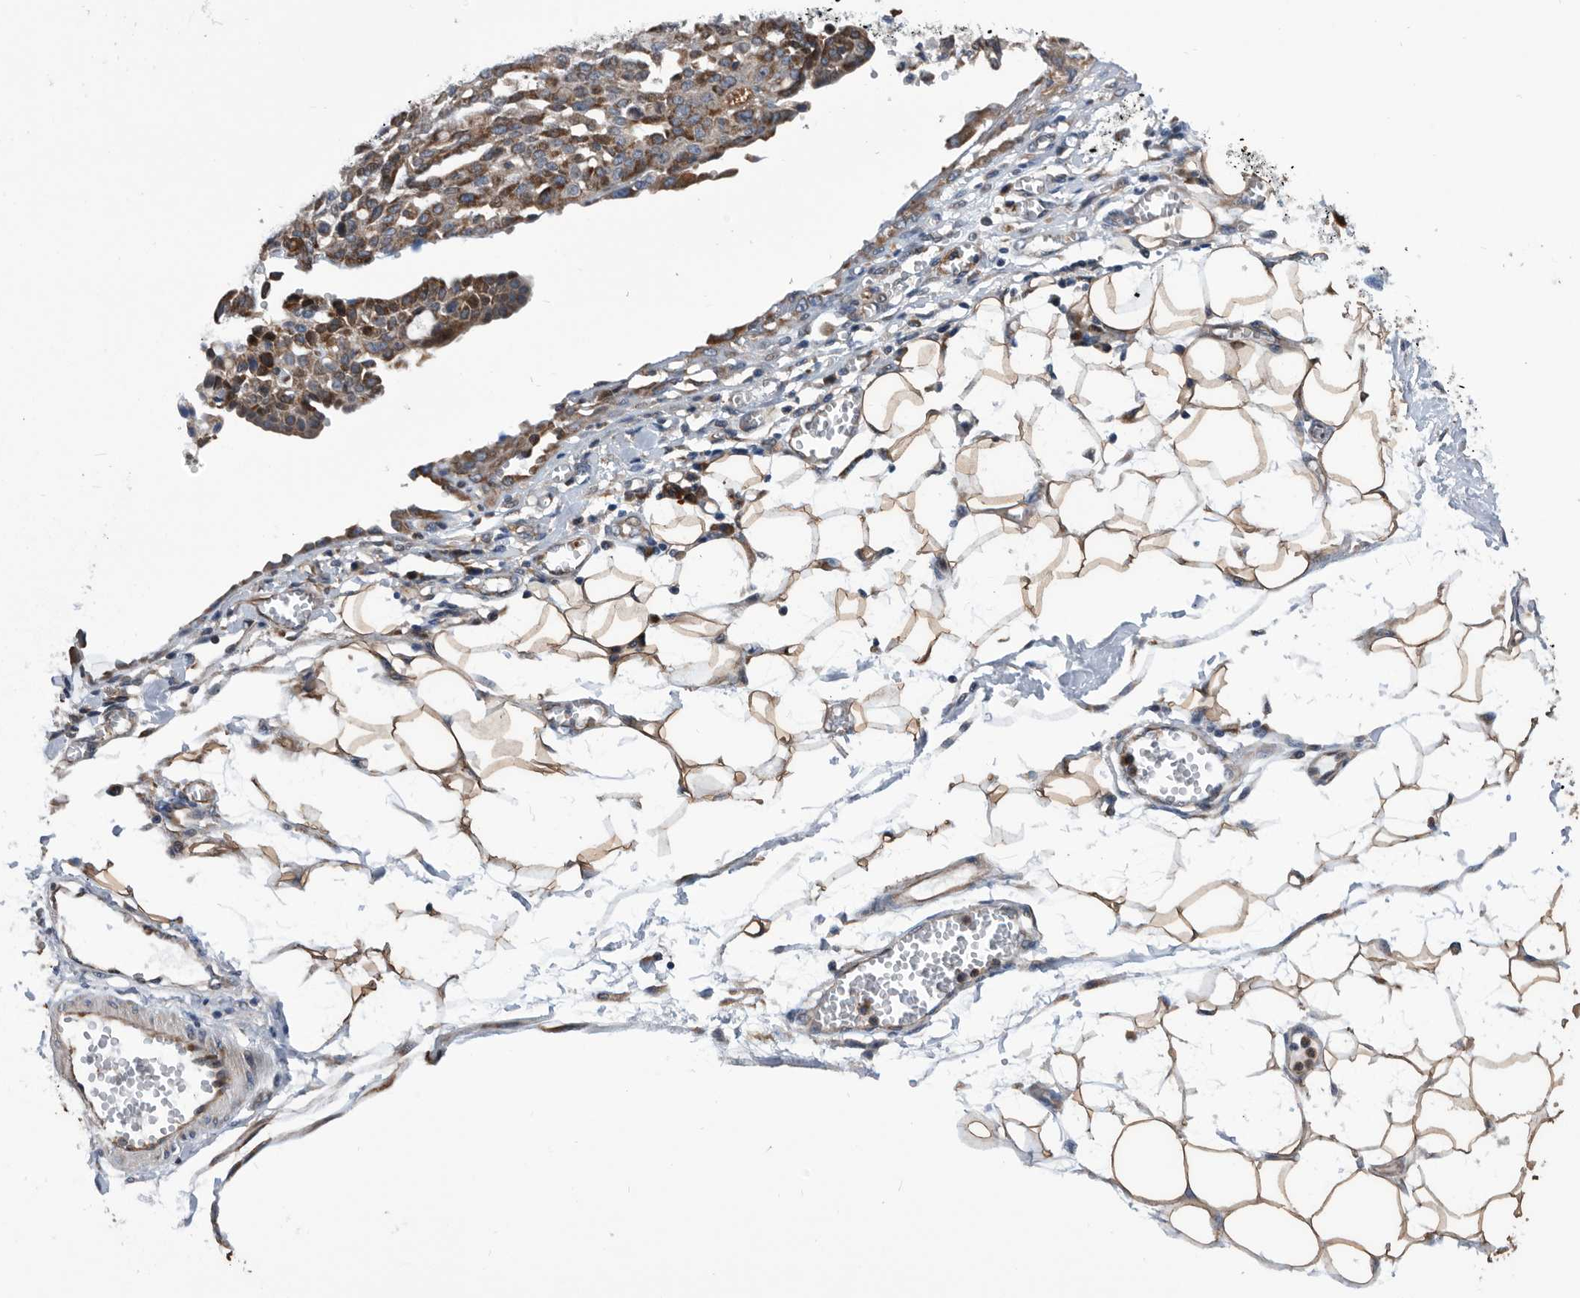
{"staining": {"intensity": "moderate", "quantity": "<25%", "location": "cytoplasmic/membranous"}, "tissue": "ovarian cancer", "cell_type": "Tumor cells", "image_type": "cancer", "snomed": [{"axis": "morphology", "description": "Cystadenocarcinoma, serous, NOS"}, {"axis": "topography", "description": "Soft tissue"}, {"axis": "topography", "description": "Ovary"}], "caption": "The micrograph demonstrates immunohistochemical staining of ovarian cancer (serous cystadenocarcinoma). There is moderate cytoplasmic/membranous positivity is appreciated in approximately <25% of tumor cells.", "gene": "SERINC2", "patient": {"sex": "female", "age": 57}}